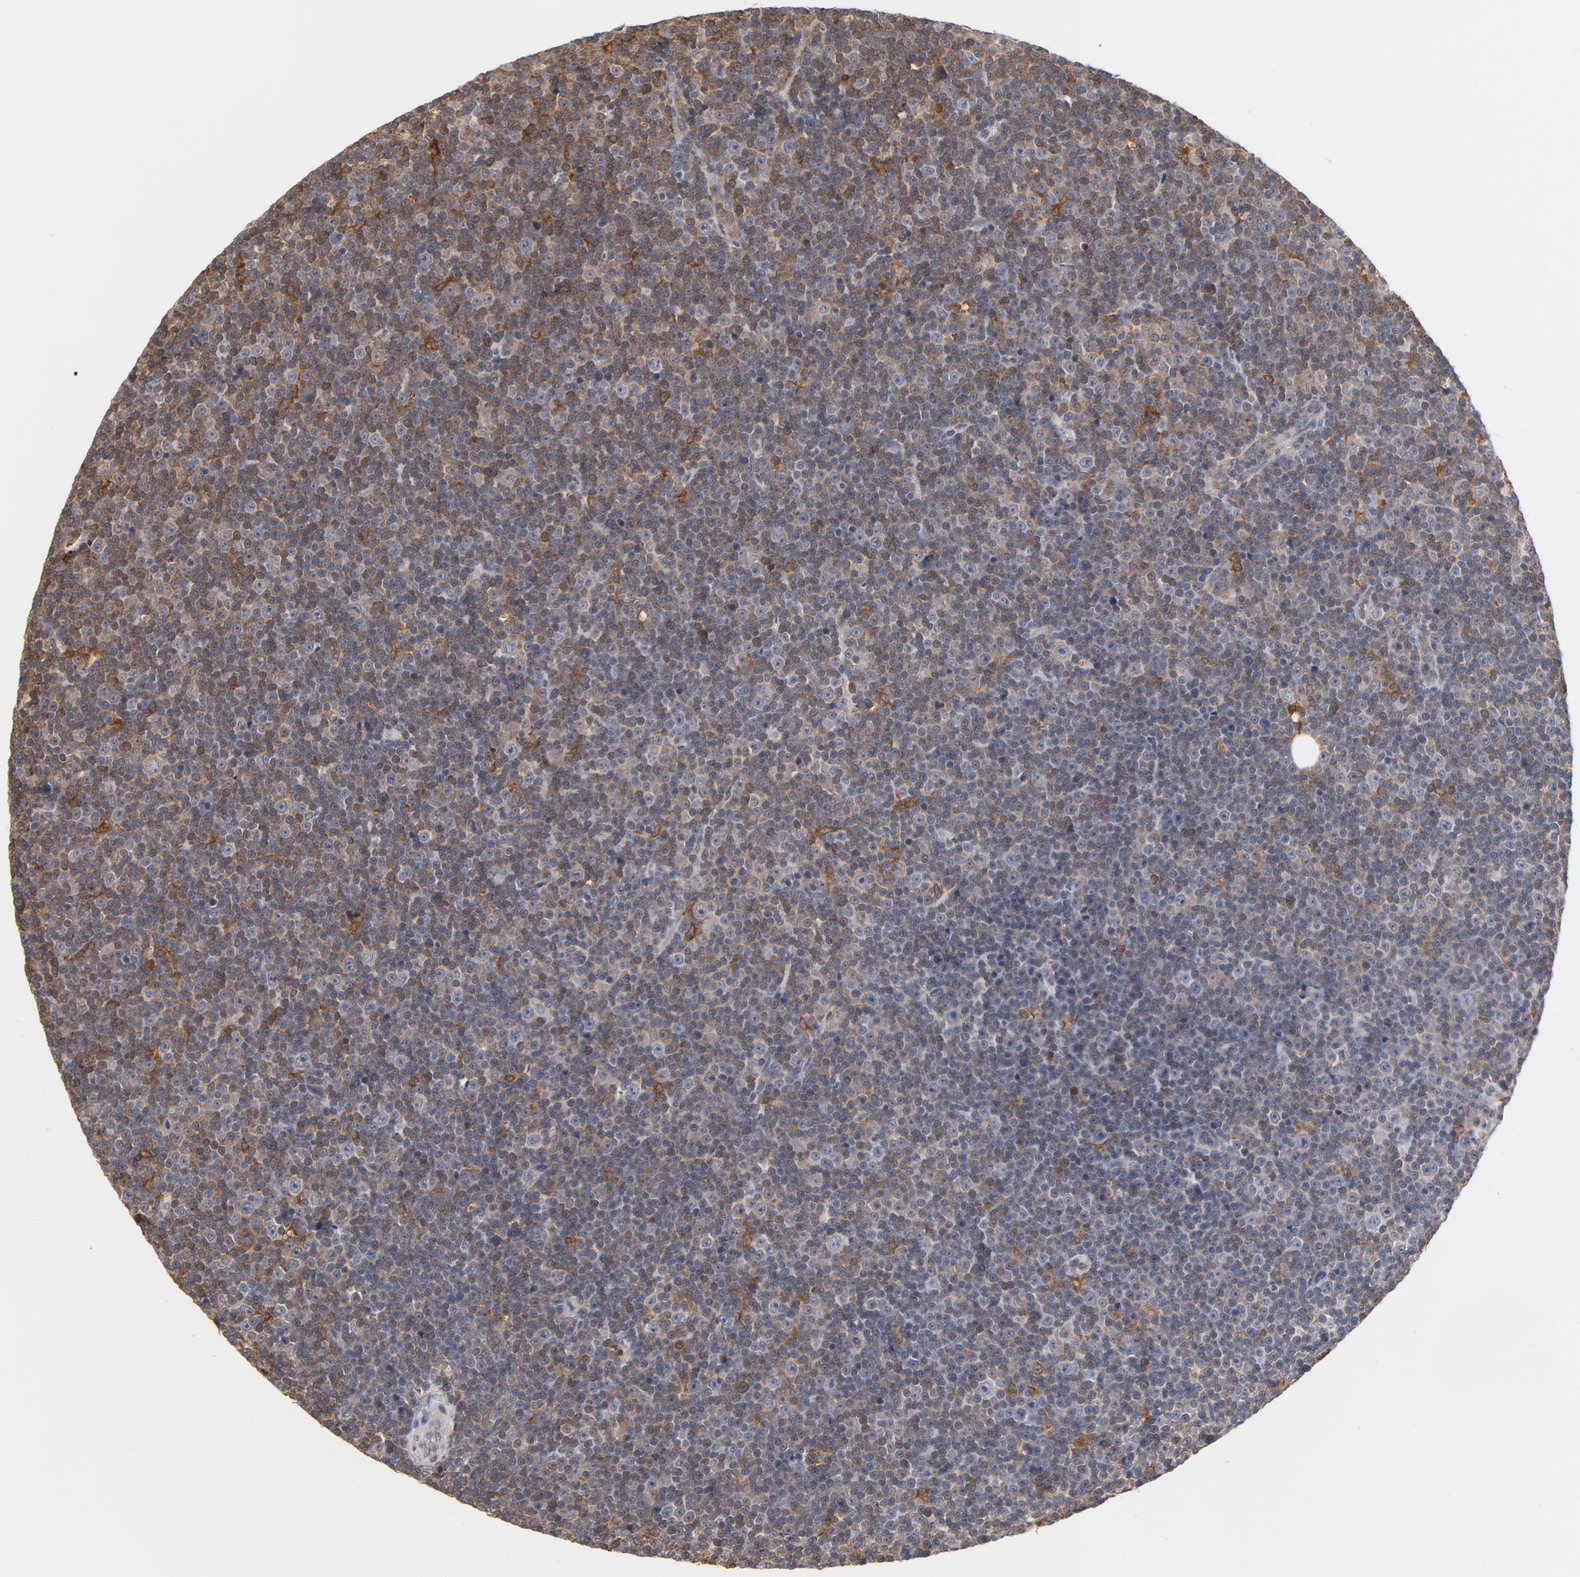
{"staining": {"intensity": "moderate", "quantity": "<25%", "location": "cytoplasmic/membranous"}, "tissue": "lymphoma", "cell_type": "Tumor cells", "image_type": "cancer", "snomed": [{"axis": "morphology", "description": "Malignant lymphoma, non-Hodgkin's type, Low grade"}, {"axis": "topography", "description": "Lymph node"}], "caption": "Immunohistochemistry (IHC) (DAB) staining of human lymphoma exhibits moderate cytoplasmic/membranous protein staining in approximately <25% of tumor cells.", "gene": "ASMTL", "patient": {"sex": "female", "age": 67}}